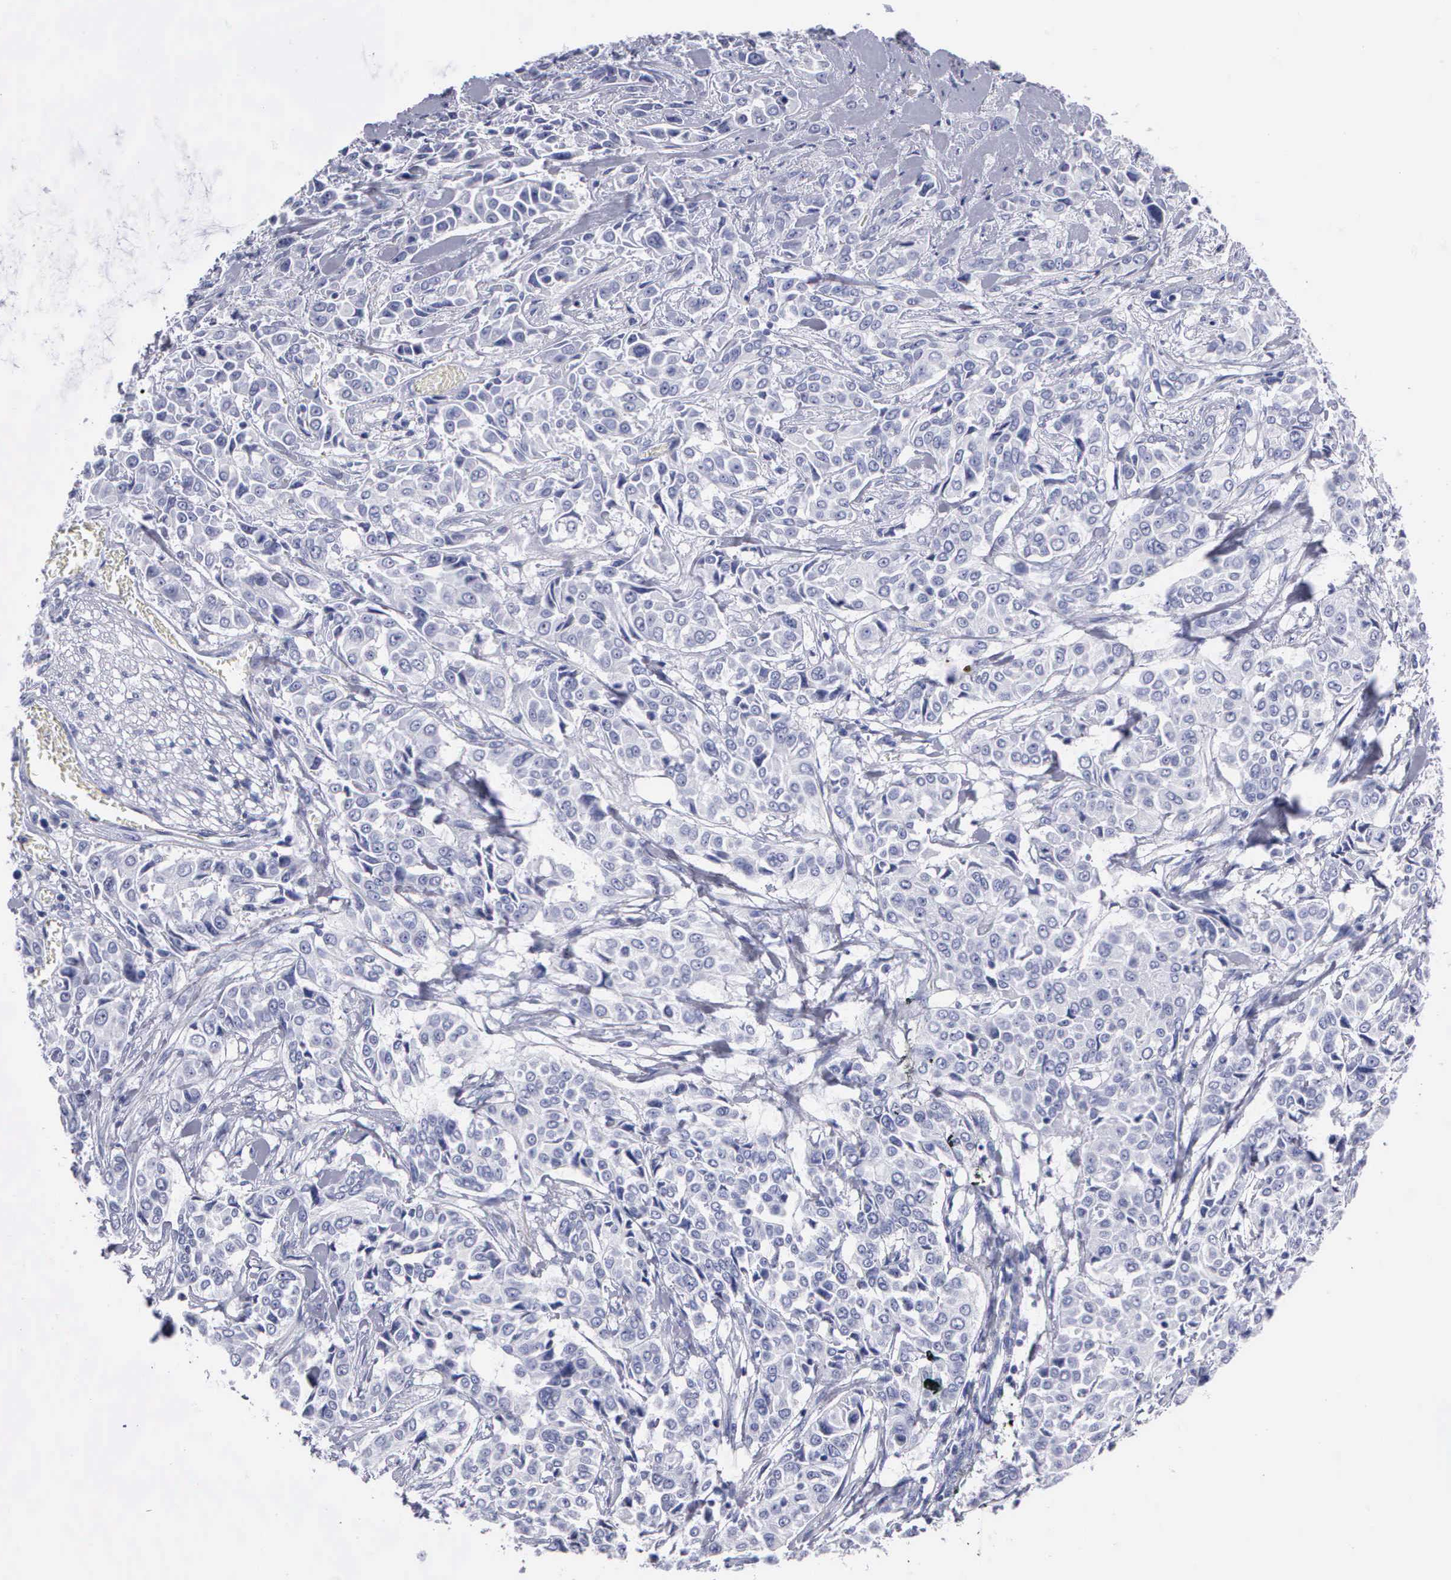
{"staining": {"intensity": "negative", "quantity": "none", "location": "none"}, "tissue": "pancreatic cancer", "cell_type": "Tumor cells", "image_type": "cancer", "snomed": [{"axis": "morphology", "description": "Adenocarcinoma, NOS"}, {"axis": "topography", "description": "Pancreas"}], "caption": "Protein analysis of pancreatic cancer displays no significant expression in tumor cells.", "gene": "CYP19A1", "patient": {"sex": "female", "age": 52}}